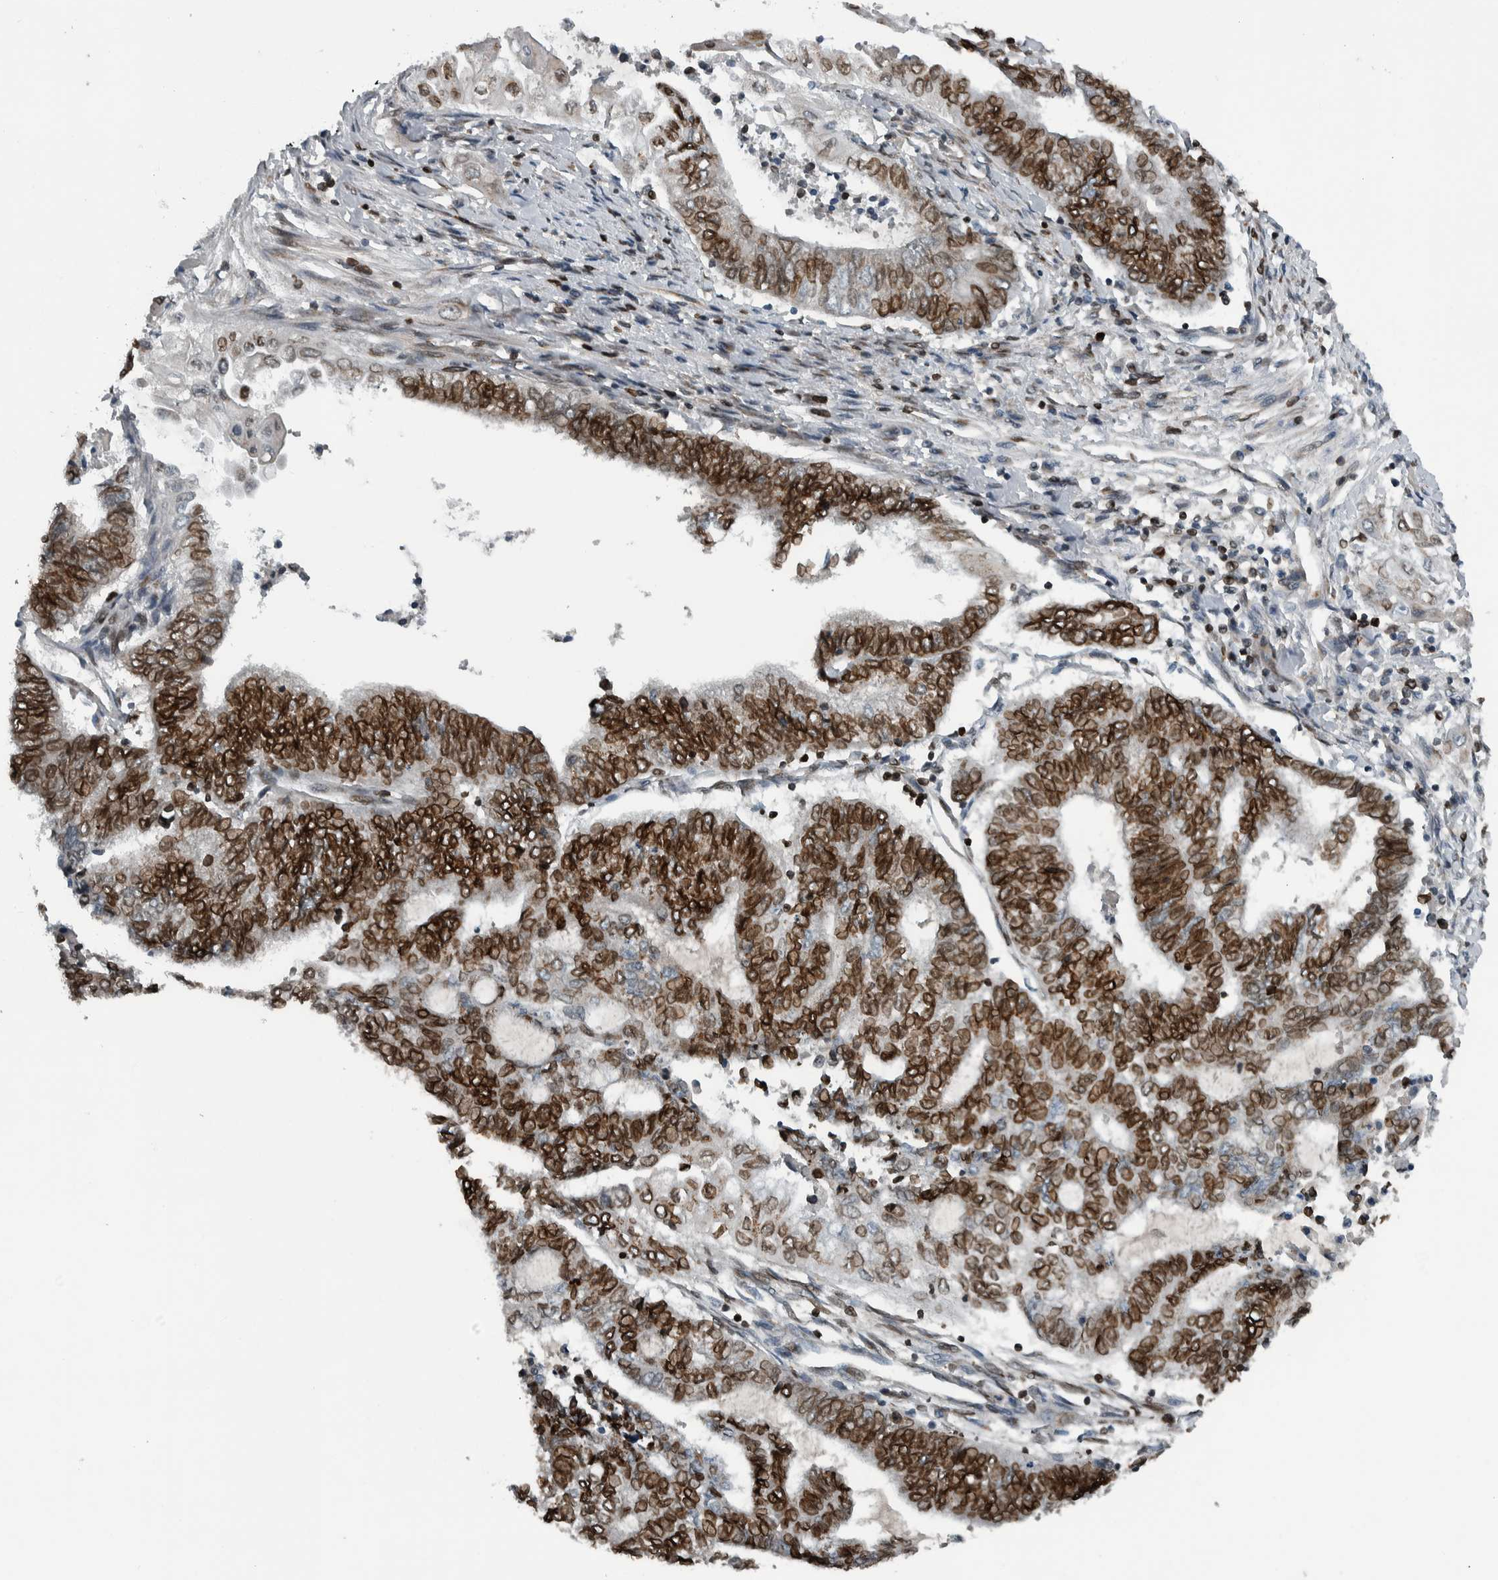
{"staining": {"intensity": "strong", "quantity": ">75%", "location": "cytoplasmic/membranous,nuclear"}, "tissue": "endometrial cancer", "cell_type": "Tumor cells", "image_type": "cancer", "snomed": [{"axis": "morphology", "description": "Adenocarcinoma, NOS"}, {"axis": "topography", "description": "Uterus"}, {"axis": "topography", "description": "Endometrium"}], "caption": "A brown stain shows strong cytoplasmic/membranous and nuclear expression of a protein in human endometrial cancer (adenocarcinoma) tumor cells.", "gene": "FAM135B", "patient": {"sex": "female", "age": 70}}